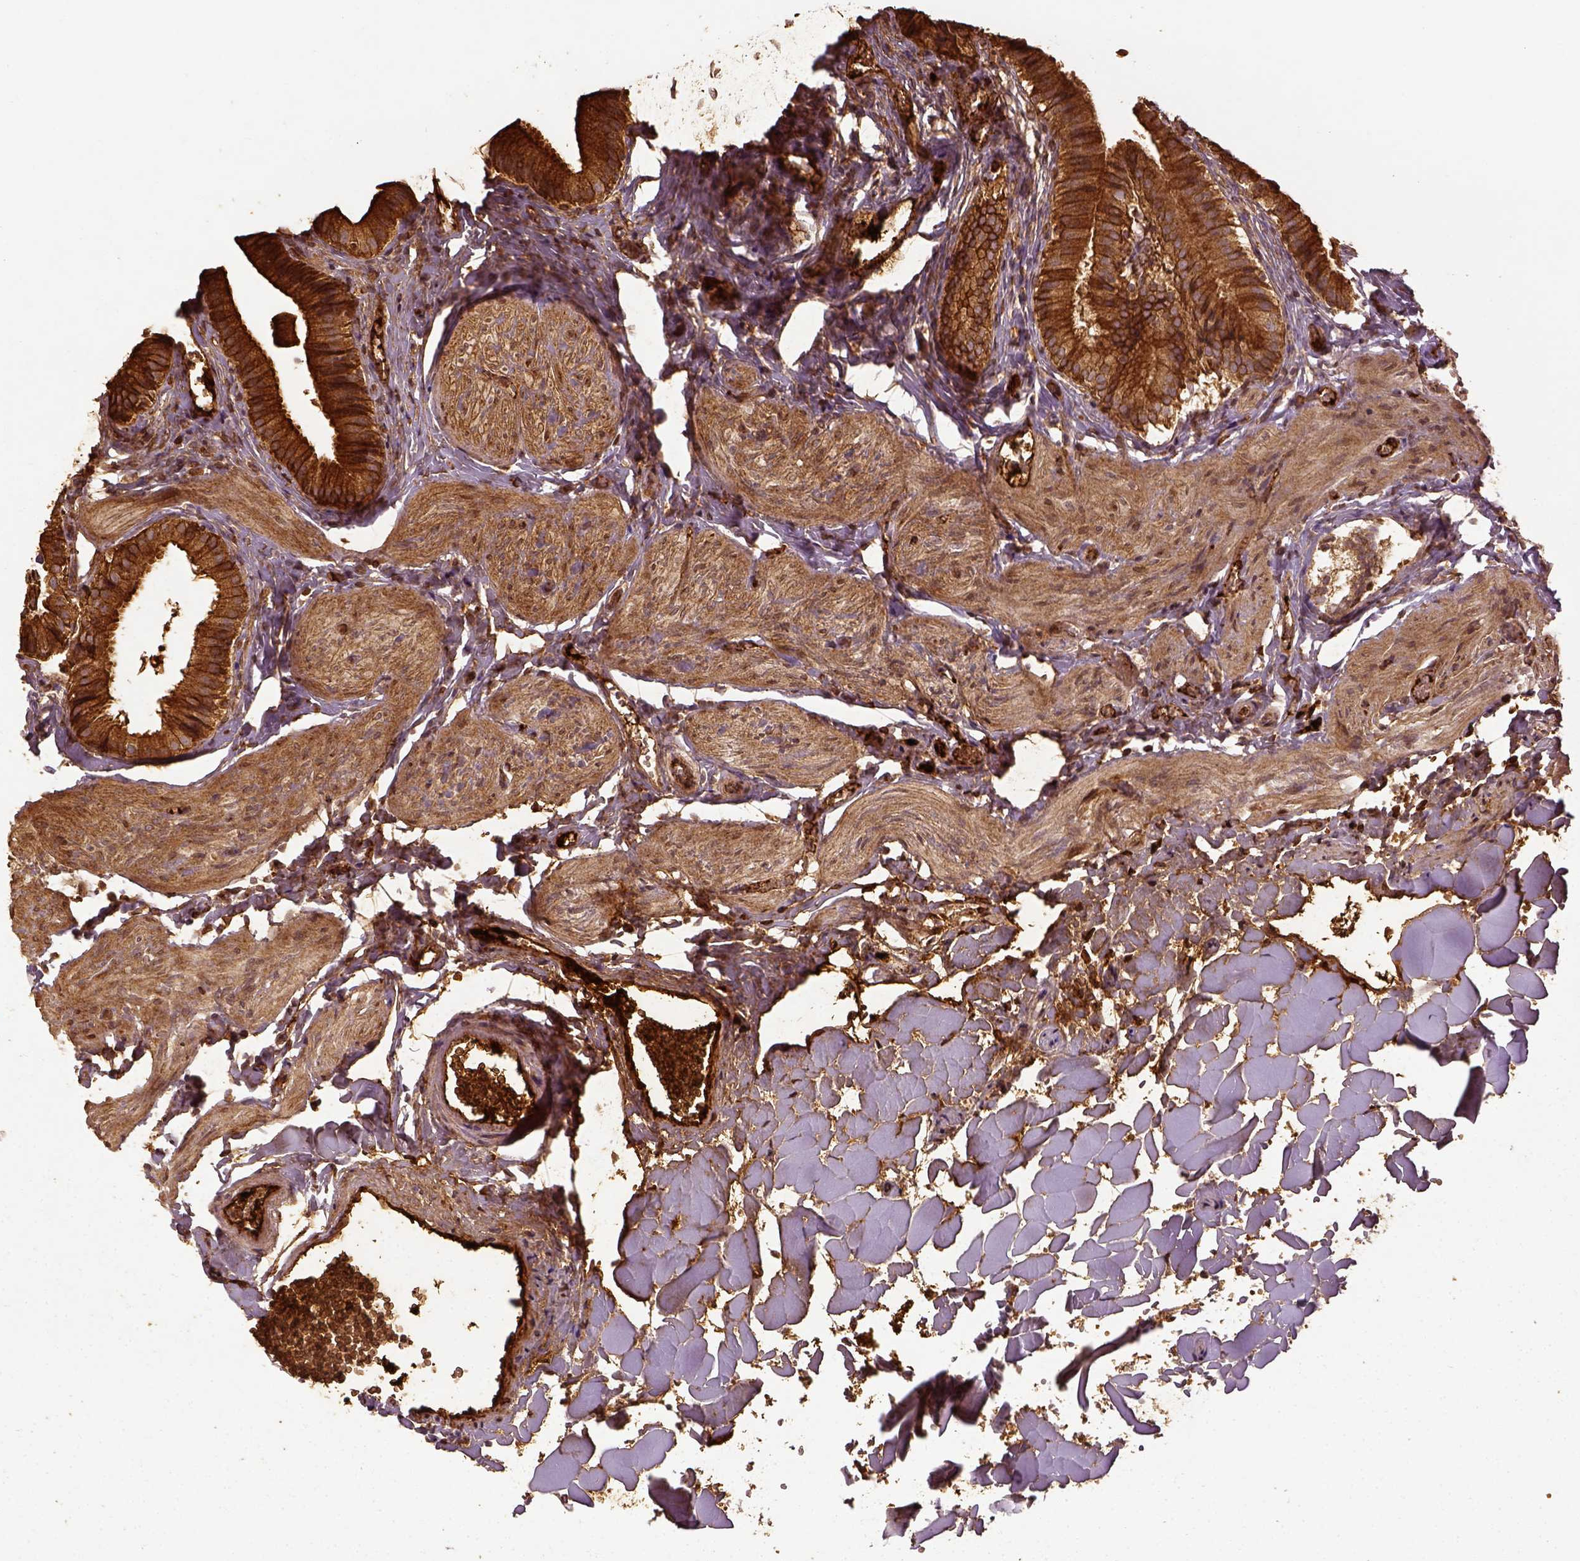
{"staining": {"intensity": "strong", "quantity": ">75%", "location": "cytoplasmic/membranous"}, "tissue": "gallbladder", "cell_type": "Glandular cells", "image_type": "normal", "snomed": [{"axis": "morphology", "description": "Normal tissue, NOS"}, {"axis": "topography", "description": "Gallbladder"}], "caption": "IHC histopathology image of normal gallbladder: human gallbladder stained using immunohistochemistry shows high levels of strong protein expression localized specifically in the cytoplasmic/membranous of glandular cells, appearing as a cytoplasmic/membranous brown color.", "gene": "VEGFA", "patient": {"sex": "female", "age": 47}}